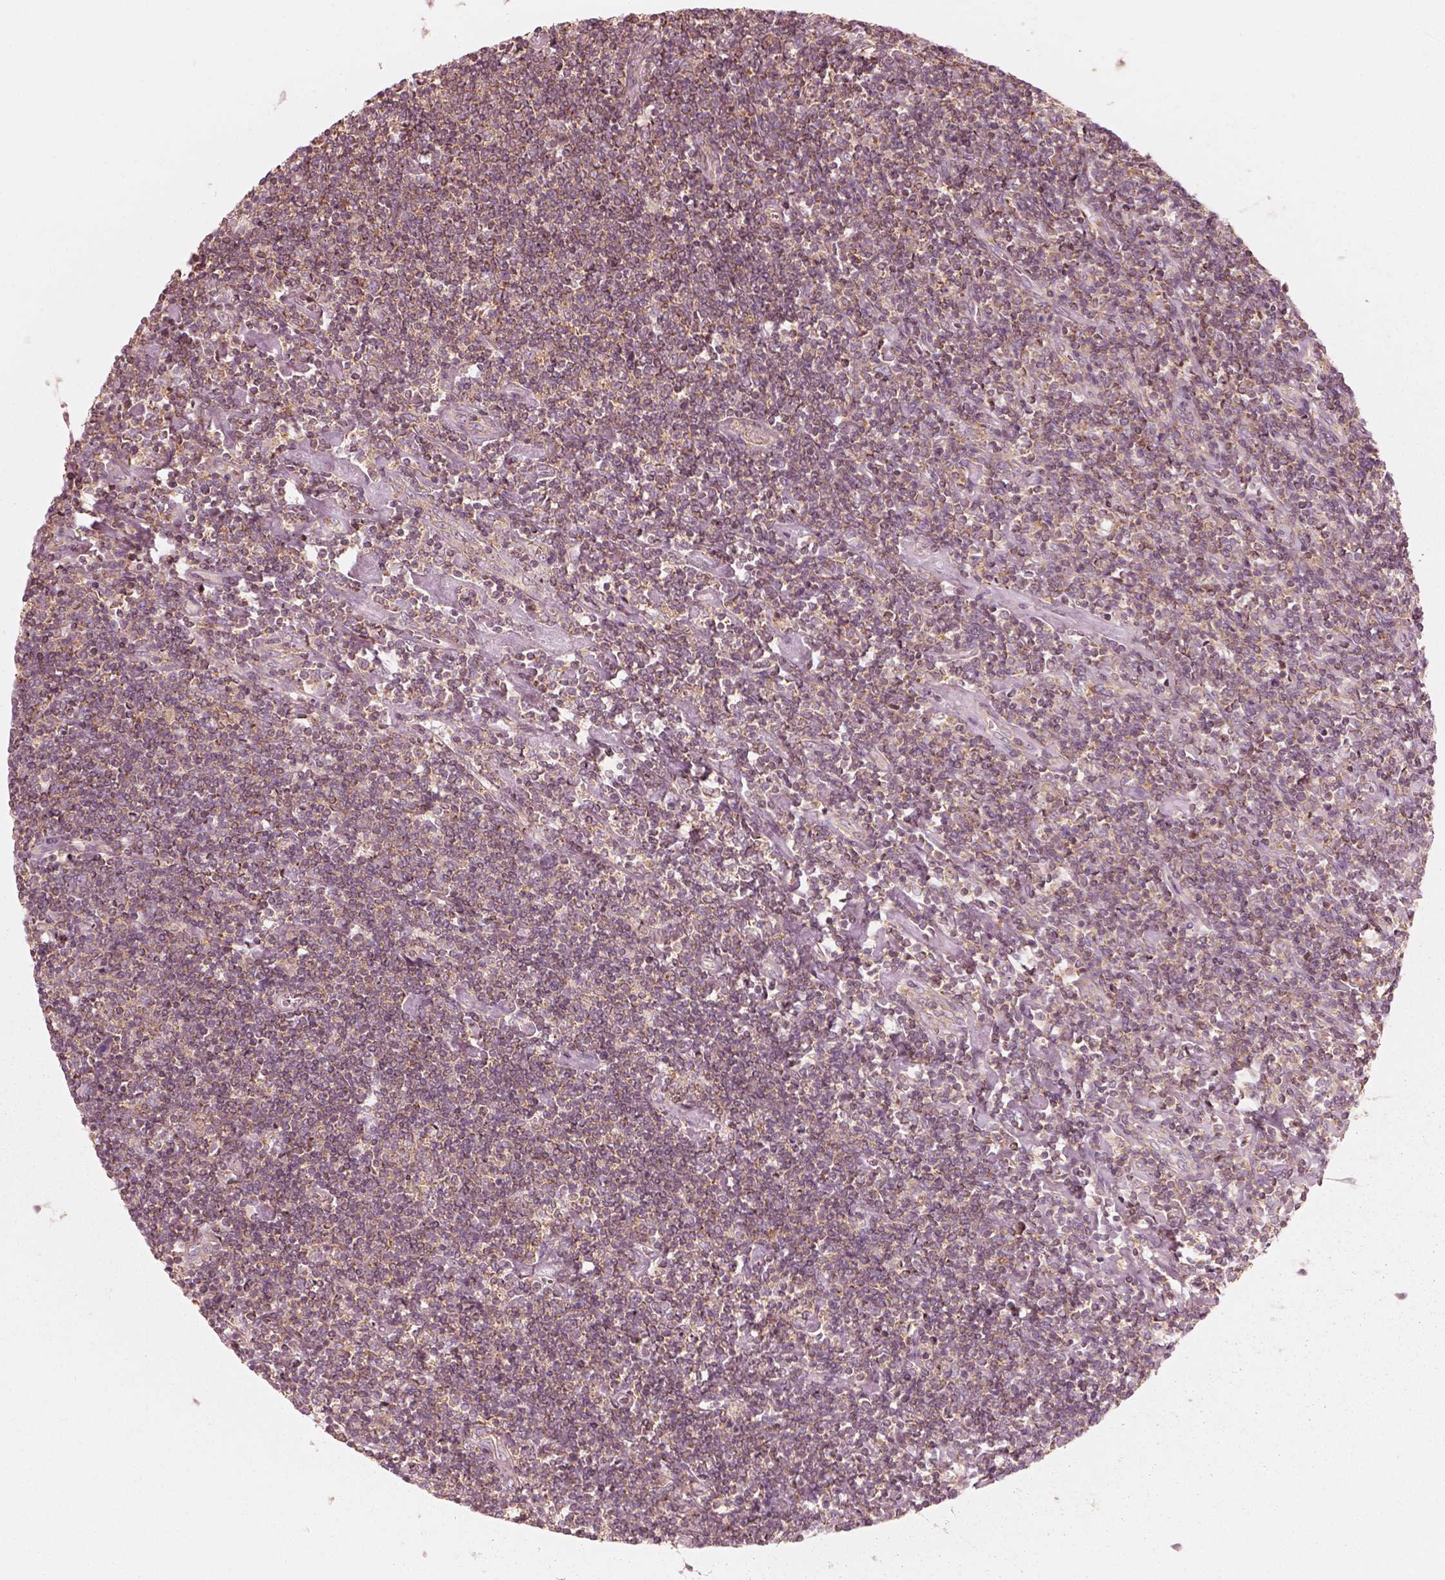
{"staining": {"intensity": "moderate", "quantity": ">75%", "location": "cytoplasmic/membranous"}, "tissue": "lymphoma", "cell_type": "Tumor cells", "image_type": "cancer", "snomed": [{"axis": "morphology", "description": "Hodgkin's disease, NOS"}, {"axis": "topography", "description": "Lymph node"}], "caption": "Lymphoma stained with a brown dye exhibits moderate cytoplasmic/membranous positive expression in approximately >75% of tumor cells.", "gene": "CNOT2", "patient": {"sex": "male", "age": 40}}